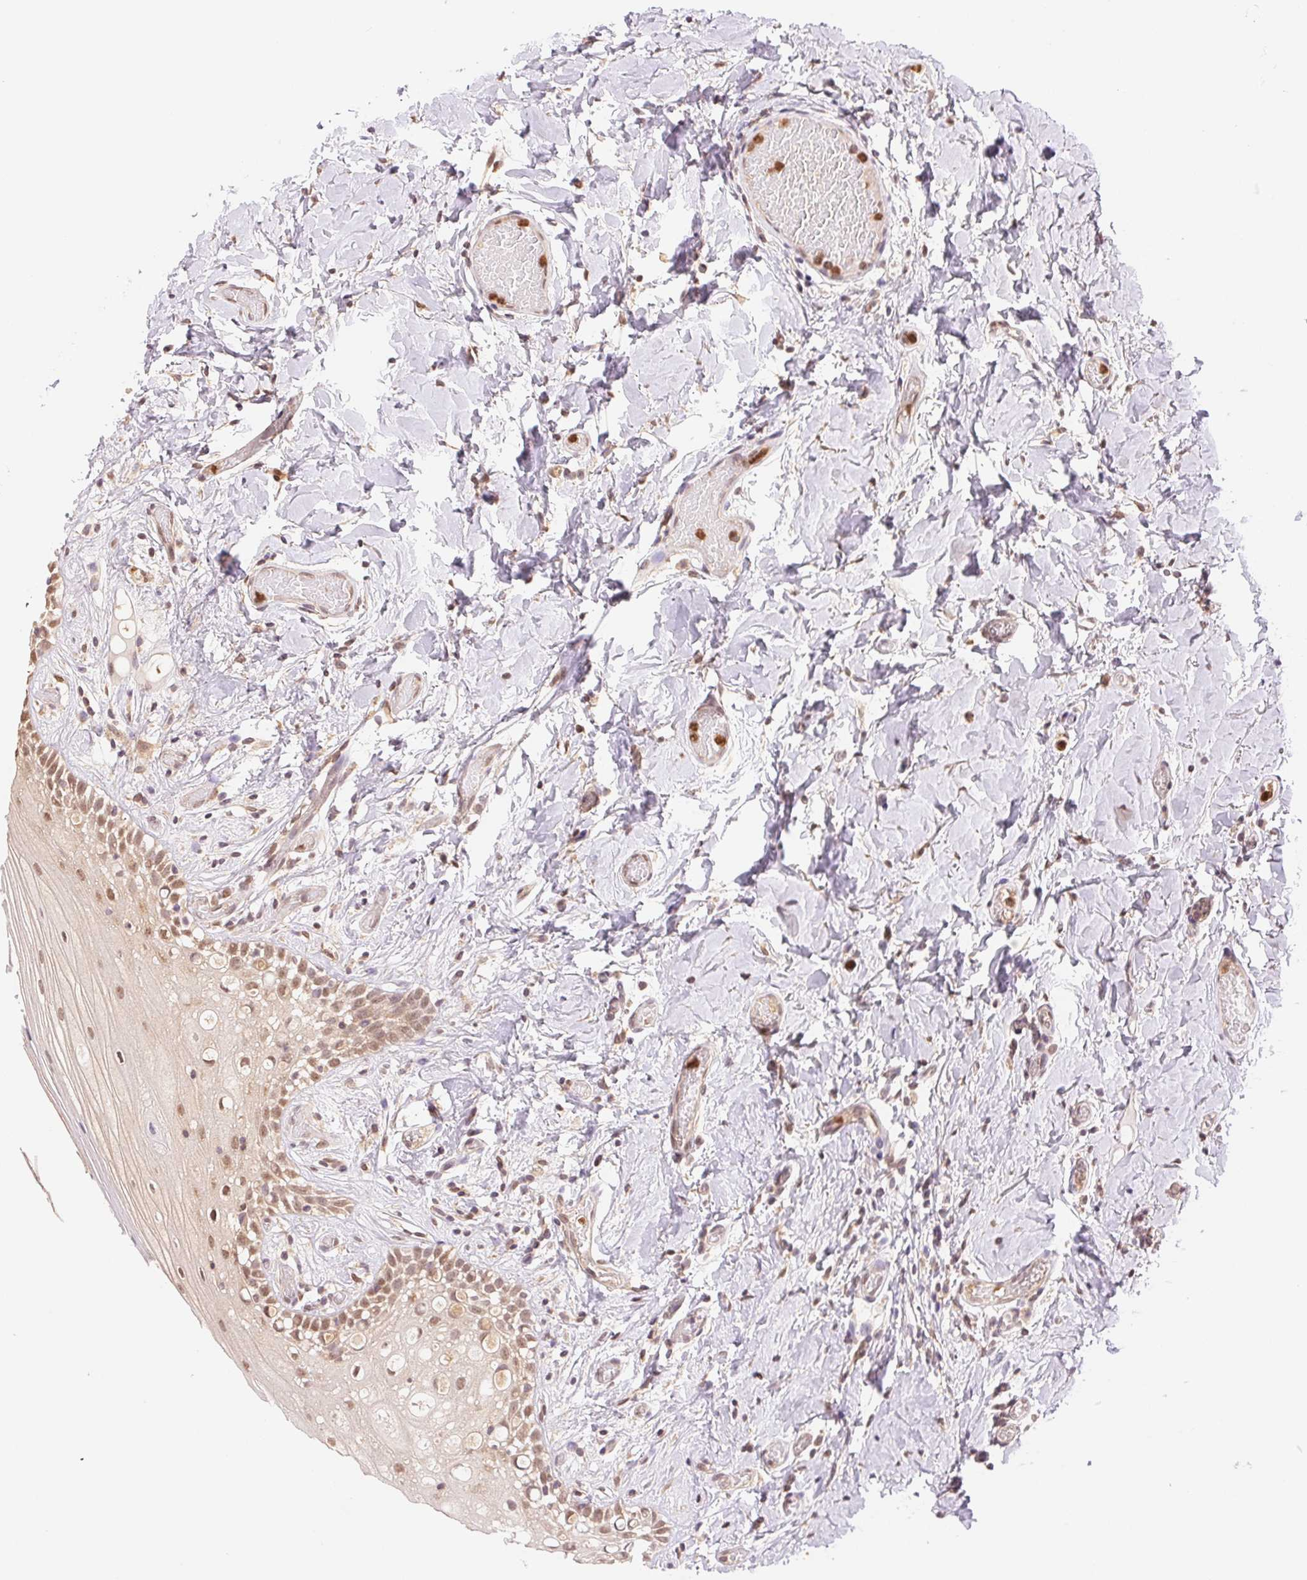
{"staining": {"intensity": "moderate", "quantity": ">75%", "location": "nuclear"}, "tissue": "oral mucosa", "cell_type": "Squamous epithelial cells", "image_type": "normal", "snomed": [{"axis": "morphology", "description": "Normal tissue, NOS"}, {"axis": "topography", "description": "Oral tissue"}], "caption": "High-power microscopy captured an IHC micrograph of benign oral mucosa, revealing moderate nuclear expression in about >75% of squamous epithelial cells. Nuclei are stained in blue.", "gene": "CDC123", "patient": {"sex": "female", "age": 83}}